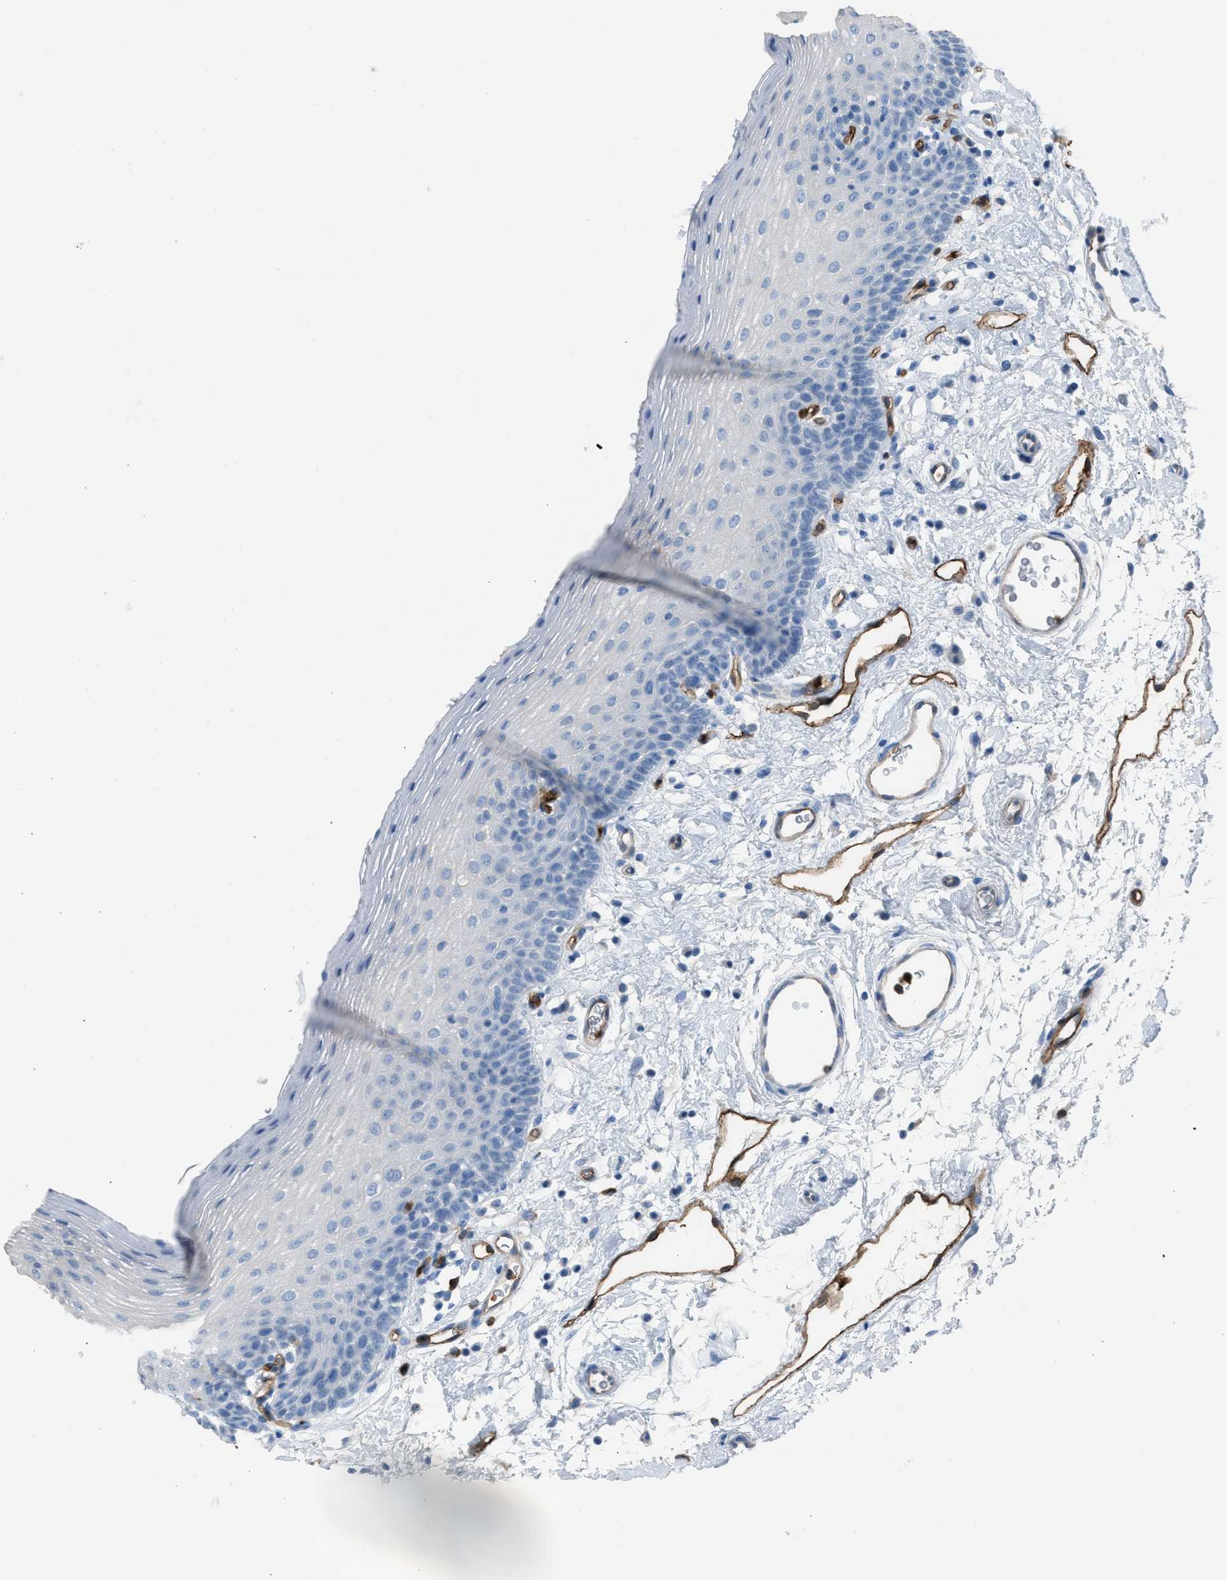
{"staining": {"intensity": "negative", "quantity": "none", "location": "none"}, "tissue": "oral mucosa", "cell_type": "Squamous epithelial cells", "image_type": "normal", "snomed": [{"axis": "morphology", "description": "Normal tissue, NOS"}, {"axis": "topography", "description": "Oral tissue"}], "caption": "IHC image of unremarkable oral mucosa: oral mucosa stained with DAB demonstrates no significant protein expression in squamous epithelial cells.", "gene": "DYSF", "patient": {"sex": "male", "age": 66}}